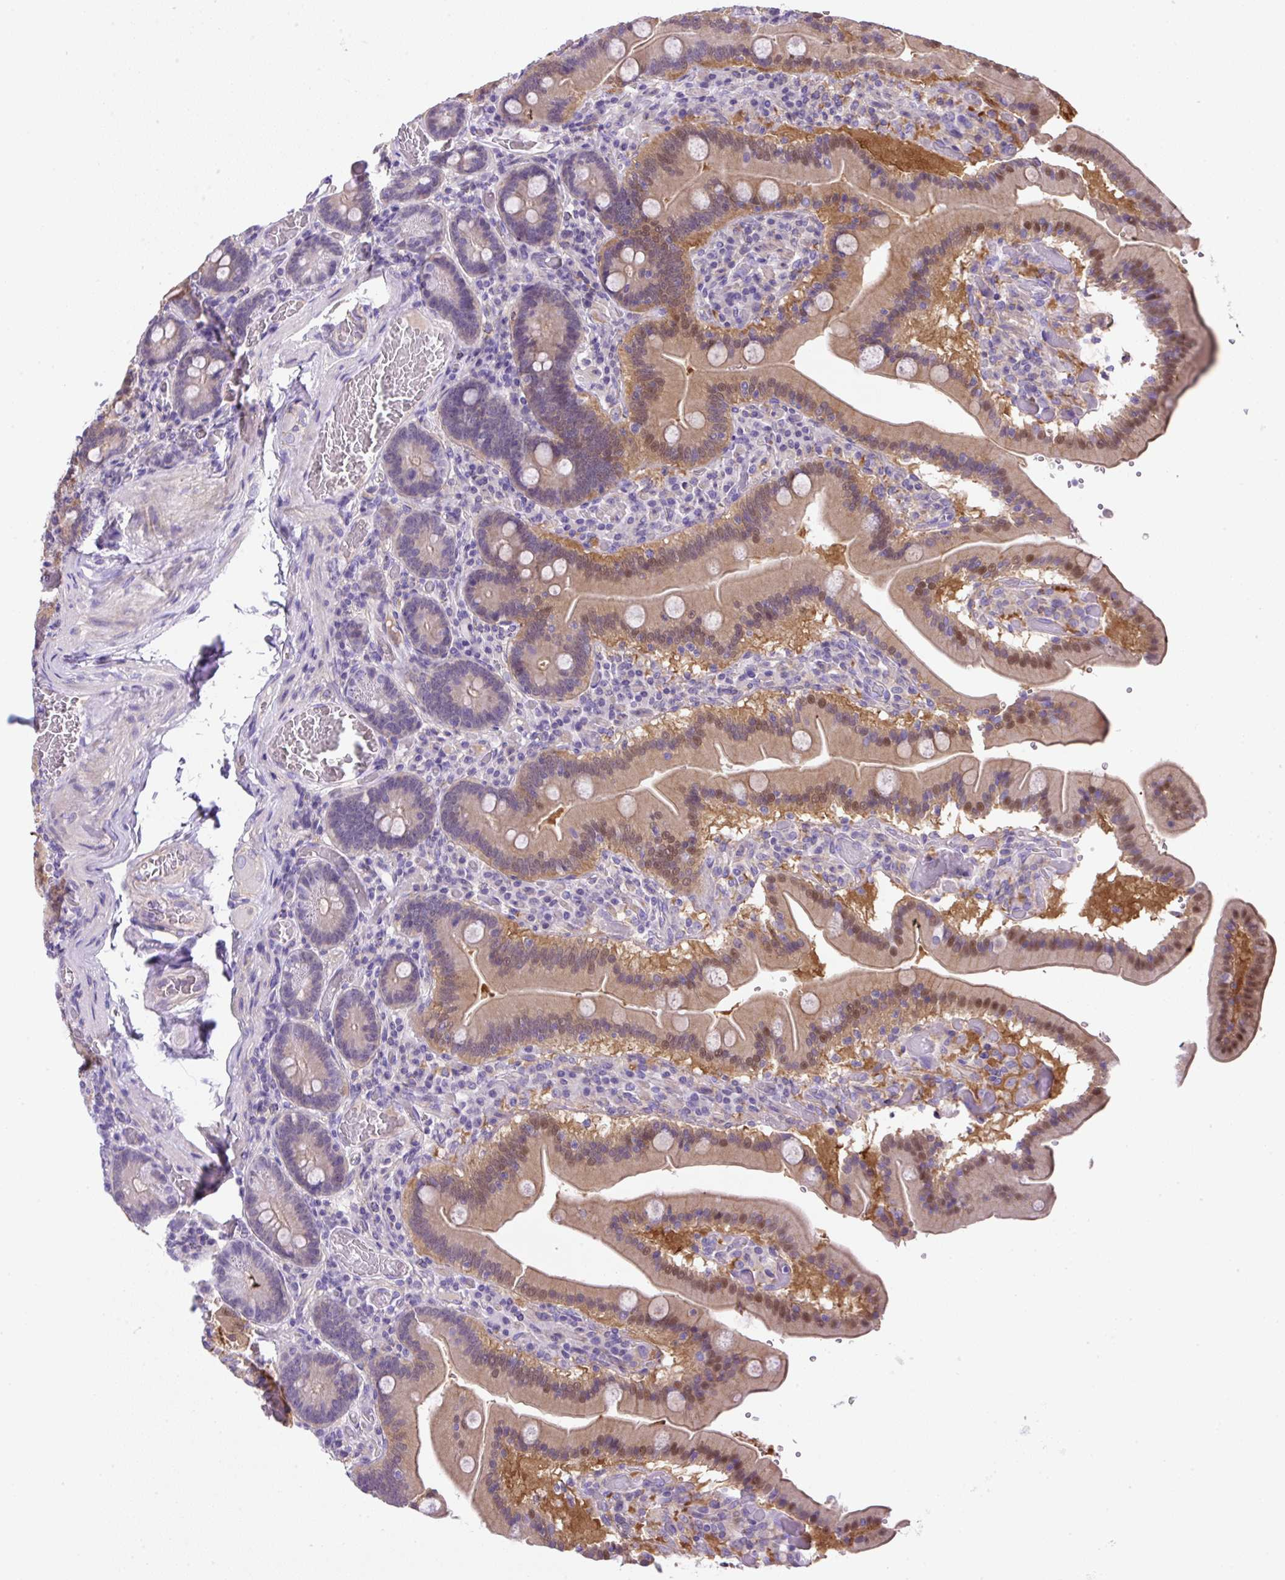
{"staining": {"intensity": "moderate", "quantity": "25%-75%", "location": "nuclear"}, "tissue": "duodenum", "cell_type": "Glandular cells", "image_type": "normal", "snomed": [{"axis": "morphology", "description": "Normal tissue, NOS"}, {"axis": "topography", "description": "Duodenum"}], "caption": "High-magnification brightfield microscopy of normal duodenum stained with DAB (brown) and counterstained with hematoxylin (blue). glandular cells exhibit moderate nuclear positivity is appreciated in approximately25%-75% of cells. The protein is stained brown, and the nuclei are stained in blue (DAB IHC with brightfield microscopy, high magnification).", "gene": "NPTN", "patient": {"sex": "female", "age": 62}}